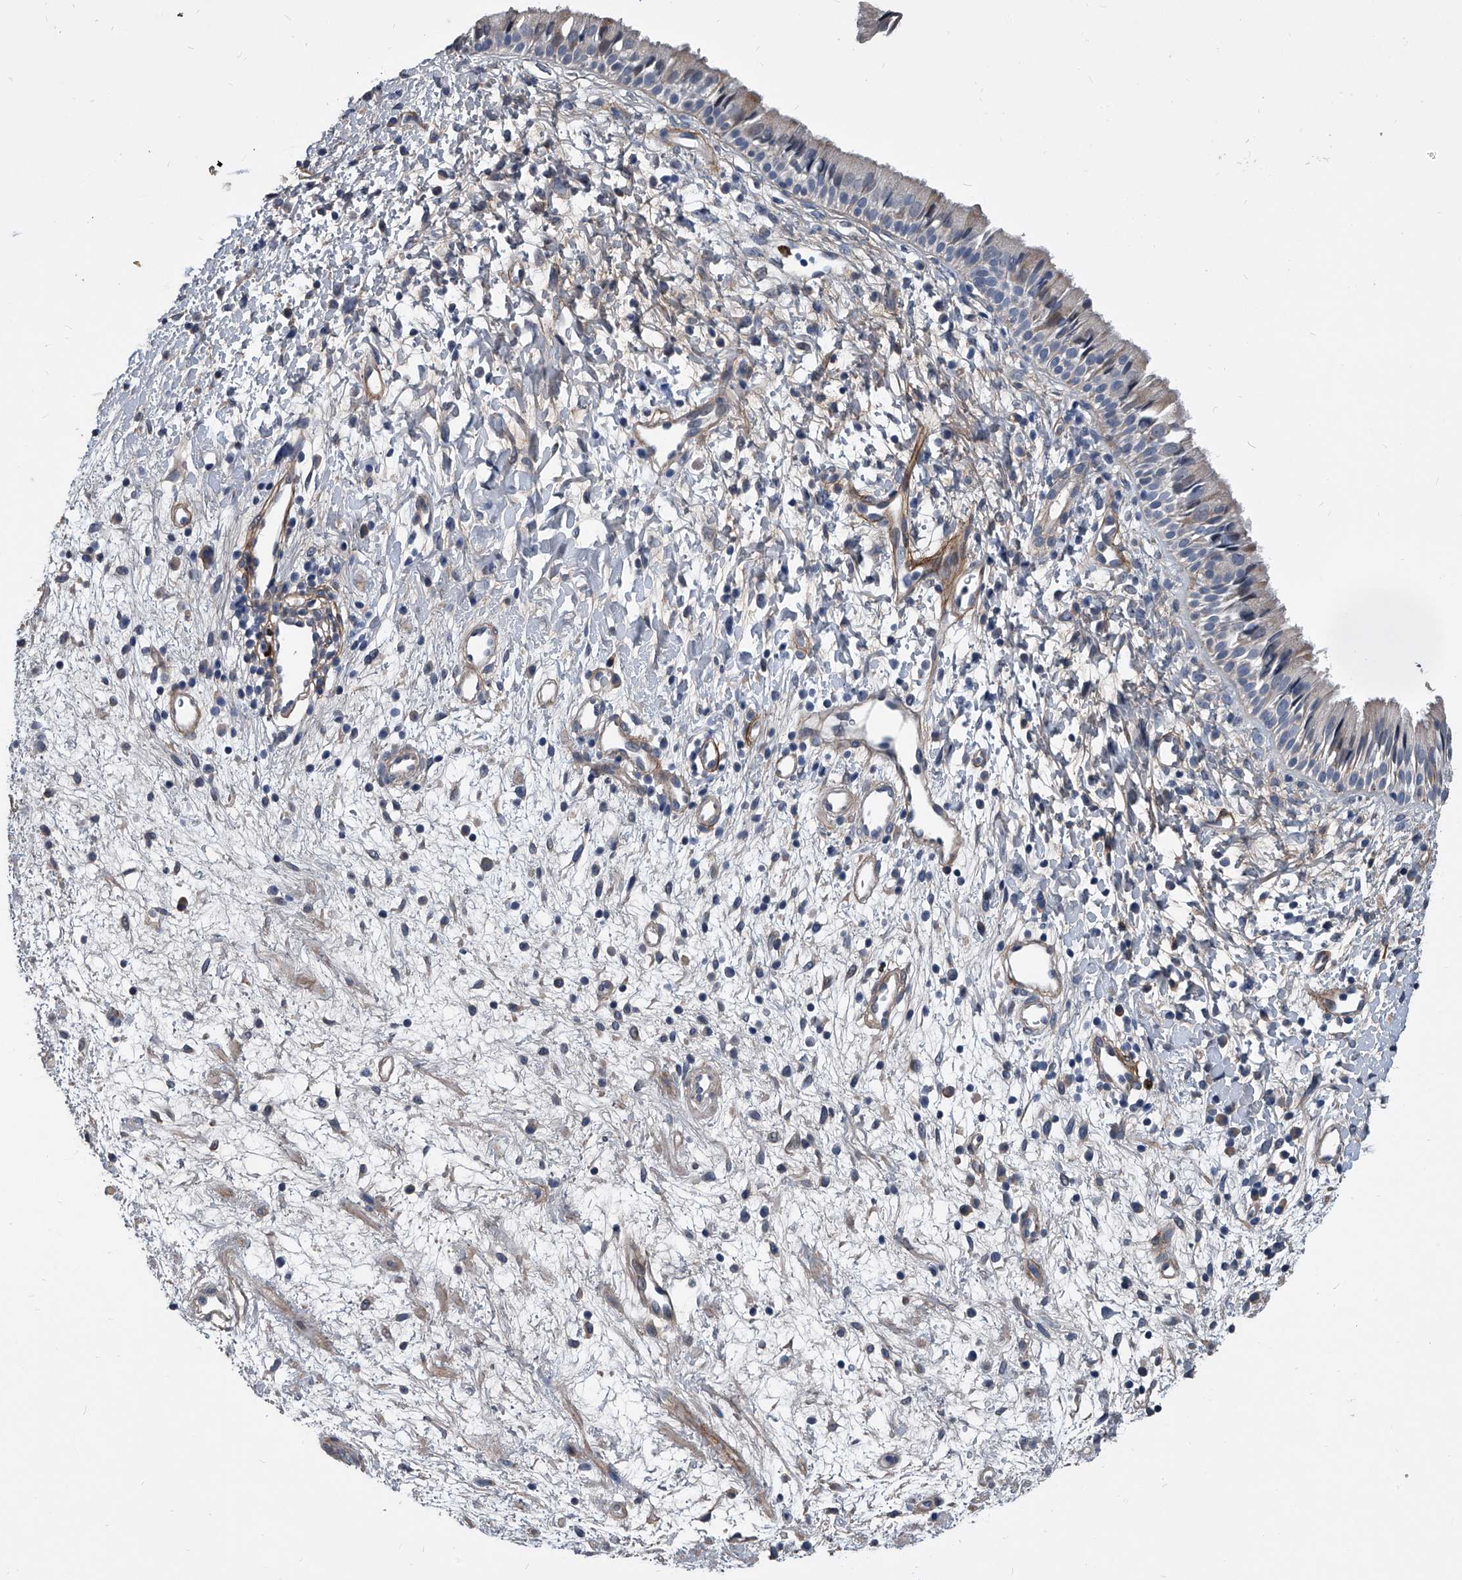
{"staining": {"intensity": "negative", "quantity": "none", "location": "none"}, "tissue": "nasopharynx", "cell_type": "Respiratory epithelial cells", "image_type": "normal", "snomed": [{"axis": "morphology", "description": "Normal tissue, NOS"}, {"axis": "topography", "description": "Nasopharynx"}], "caption": "Immunohistochemistry image of benign human nasopharynx stained for a protein (brown), which shows no expression in respiratory epithelial cells. (Stains: DAB (3,3'-diaminobenzidine) IHC with hematoxylin counter stain, Microscopy: brightfield microscopy at high magnification).", "gene": "PHACTR1", "patient": {"sex": "male", "age": 22}}